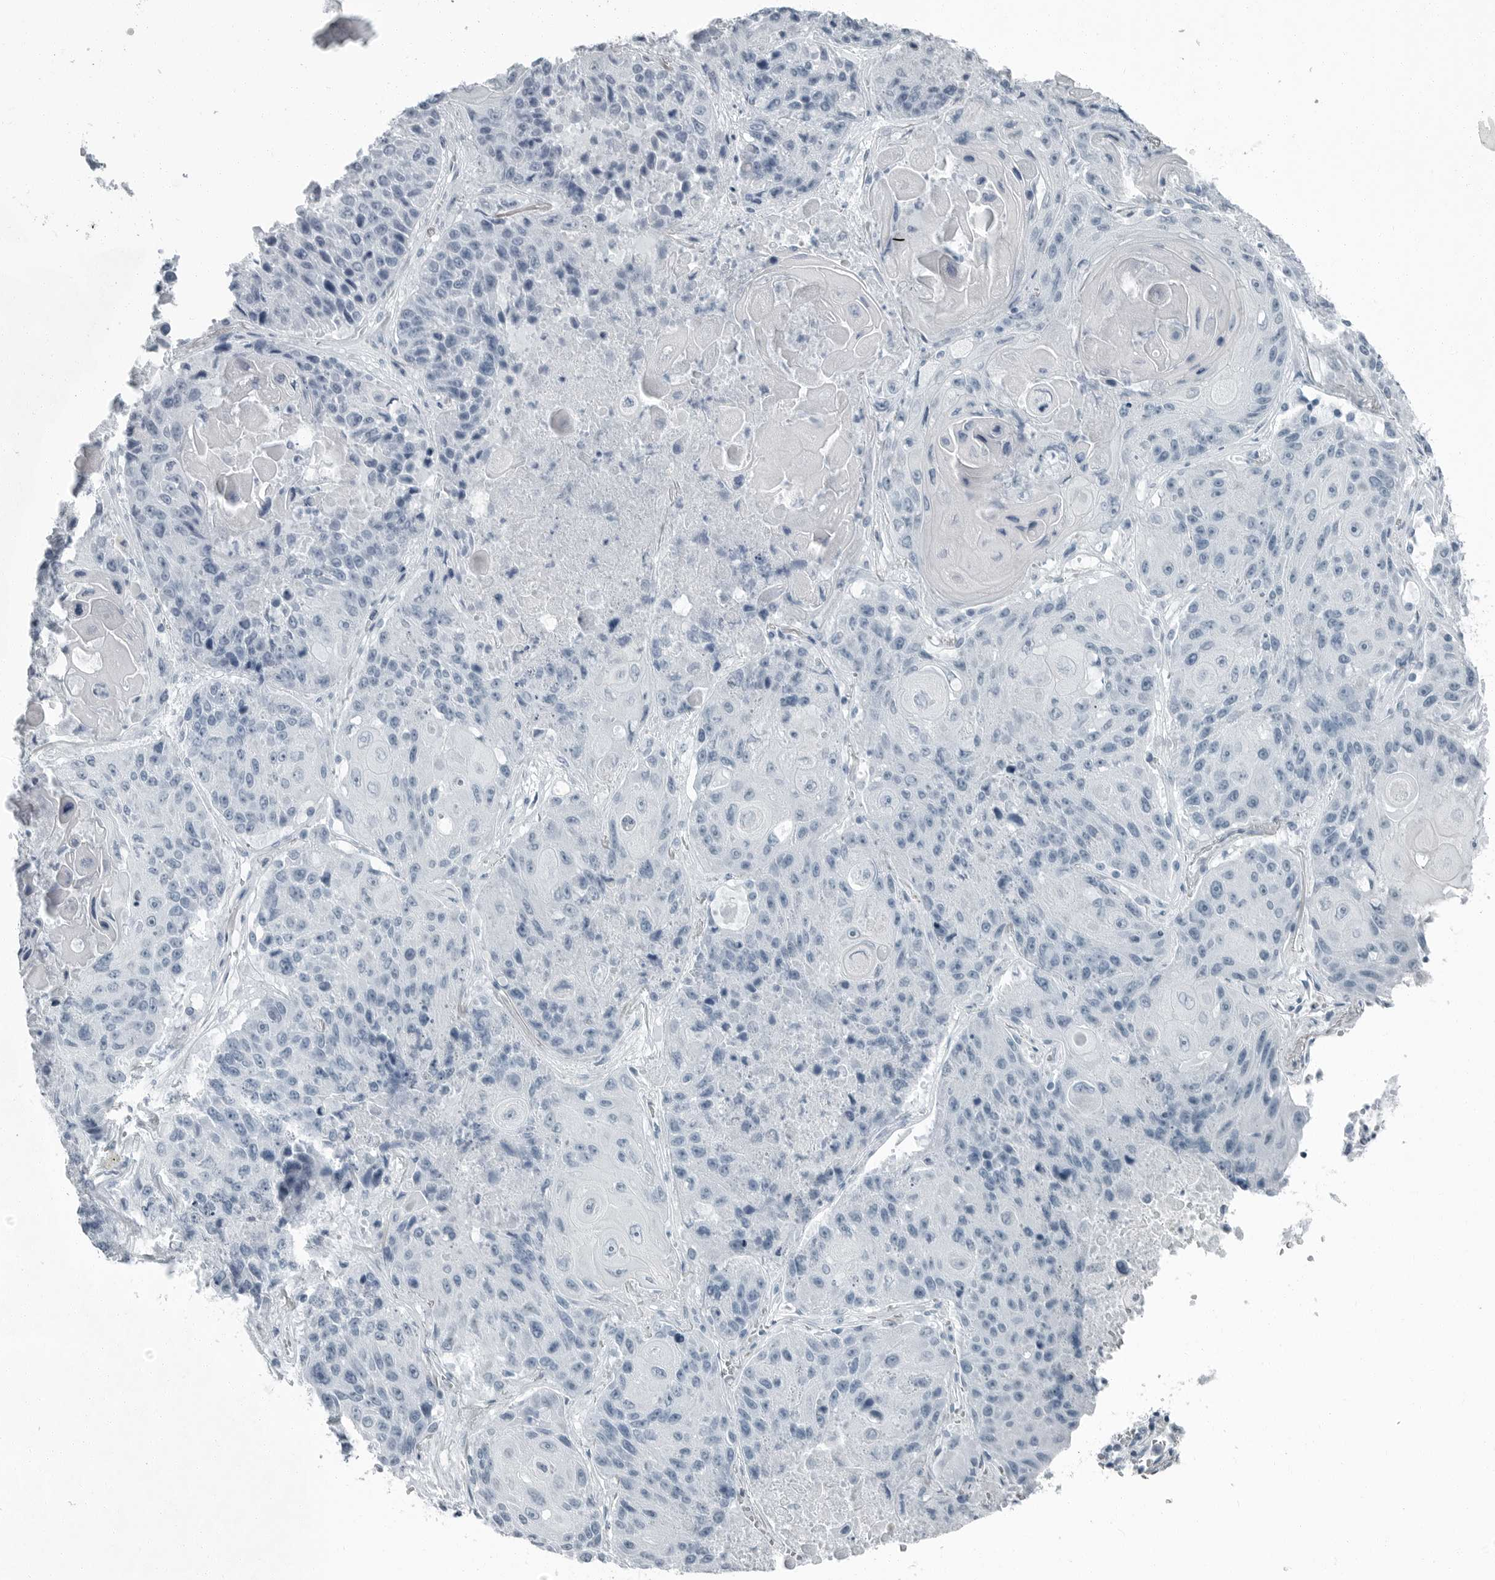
{"staining": {"intensity": "negative", "quantity": "none", "location": "none"}, "tissue": "lung cancer", "cell_type": "Tumor cells", "image_type": "cancer", "snomed": [{"axis": "morphology", "description": "Squamous cell carcinoma, NOS"}, {"axis": "topography", "description": "Lung"}], "caption": "This histopathology image is of lung cancer stained with IHC to label a protein in brown with the nuclei are counter-stained blue. There is no expression in tumor cells.", "gene": "FABP6", "patient": {"sex": "male", "age": 61}}